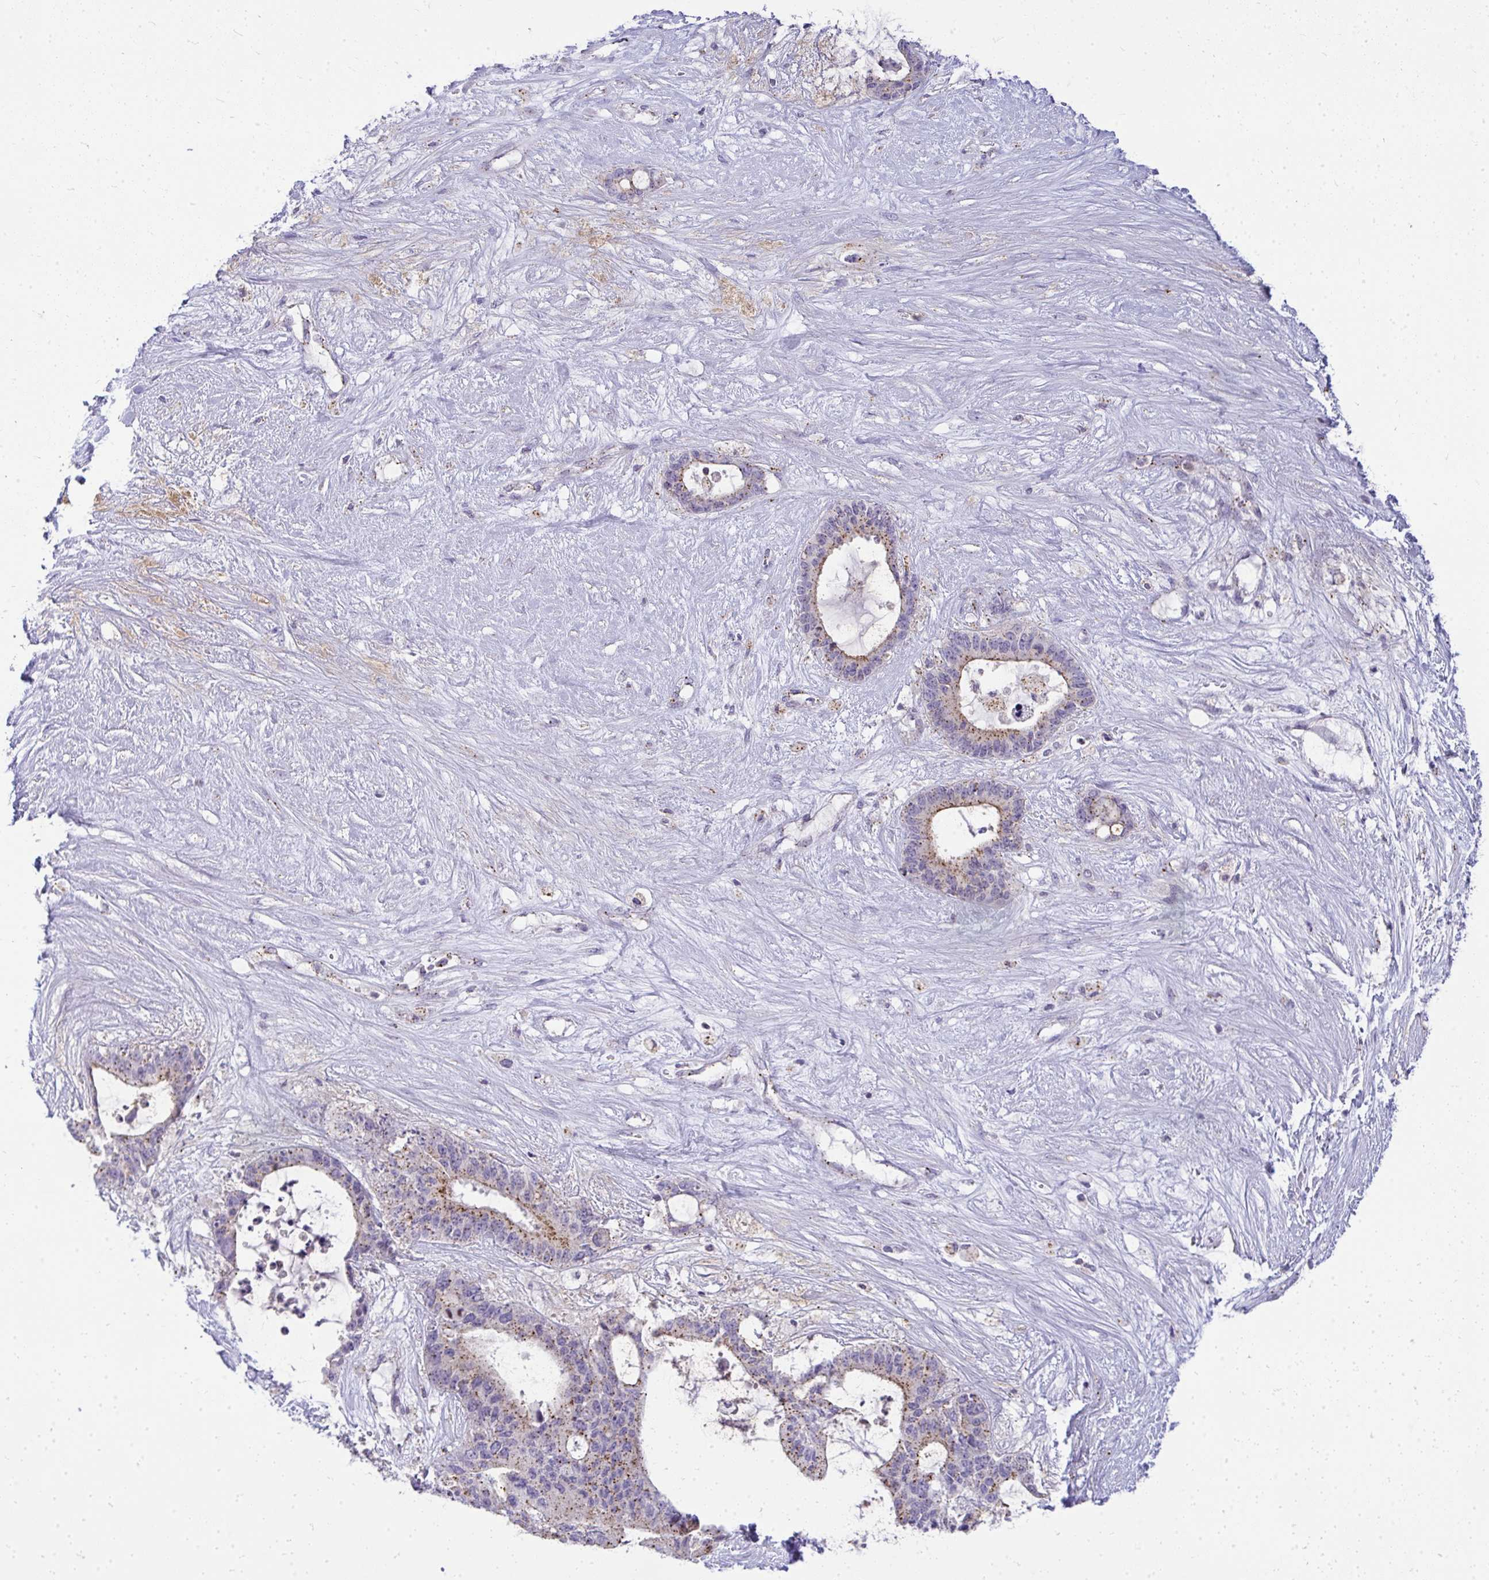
{"staining": {"intensity": "moderate", "quantity": "25%-75%", "location": "cytoplasmic/membranous"}, "tissue": "liver cancer", "cell_type": "Tumor cells", "image_type": "cancer", "snomed": [{"axis": "morphology", "description": "Normal tissue, NOS"}, {"axis": "morphology", "description": "Cholangiocarcinoma"}, {"axis": "topography", "description": "Liver"}, {"axis": "topography", "description": "Peripheral nerve tissue"}], "caption": "Brown immunohistochemical staining in liver cancer demonstrates moderate cytoplasmic/membranous expression in approximately 25%-75% of tumor cells.", "gene": "VPS4B", "patient": {"sex": "female", "age": 73}}